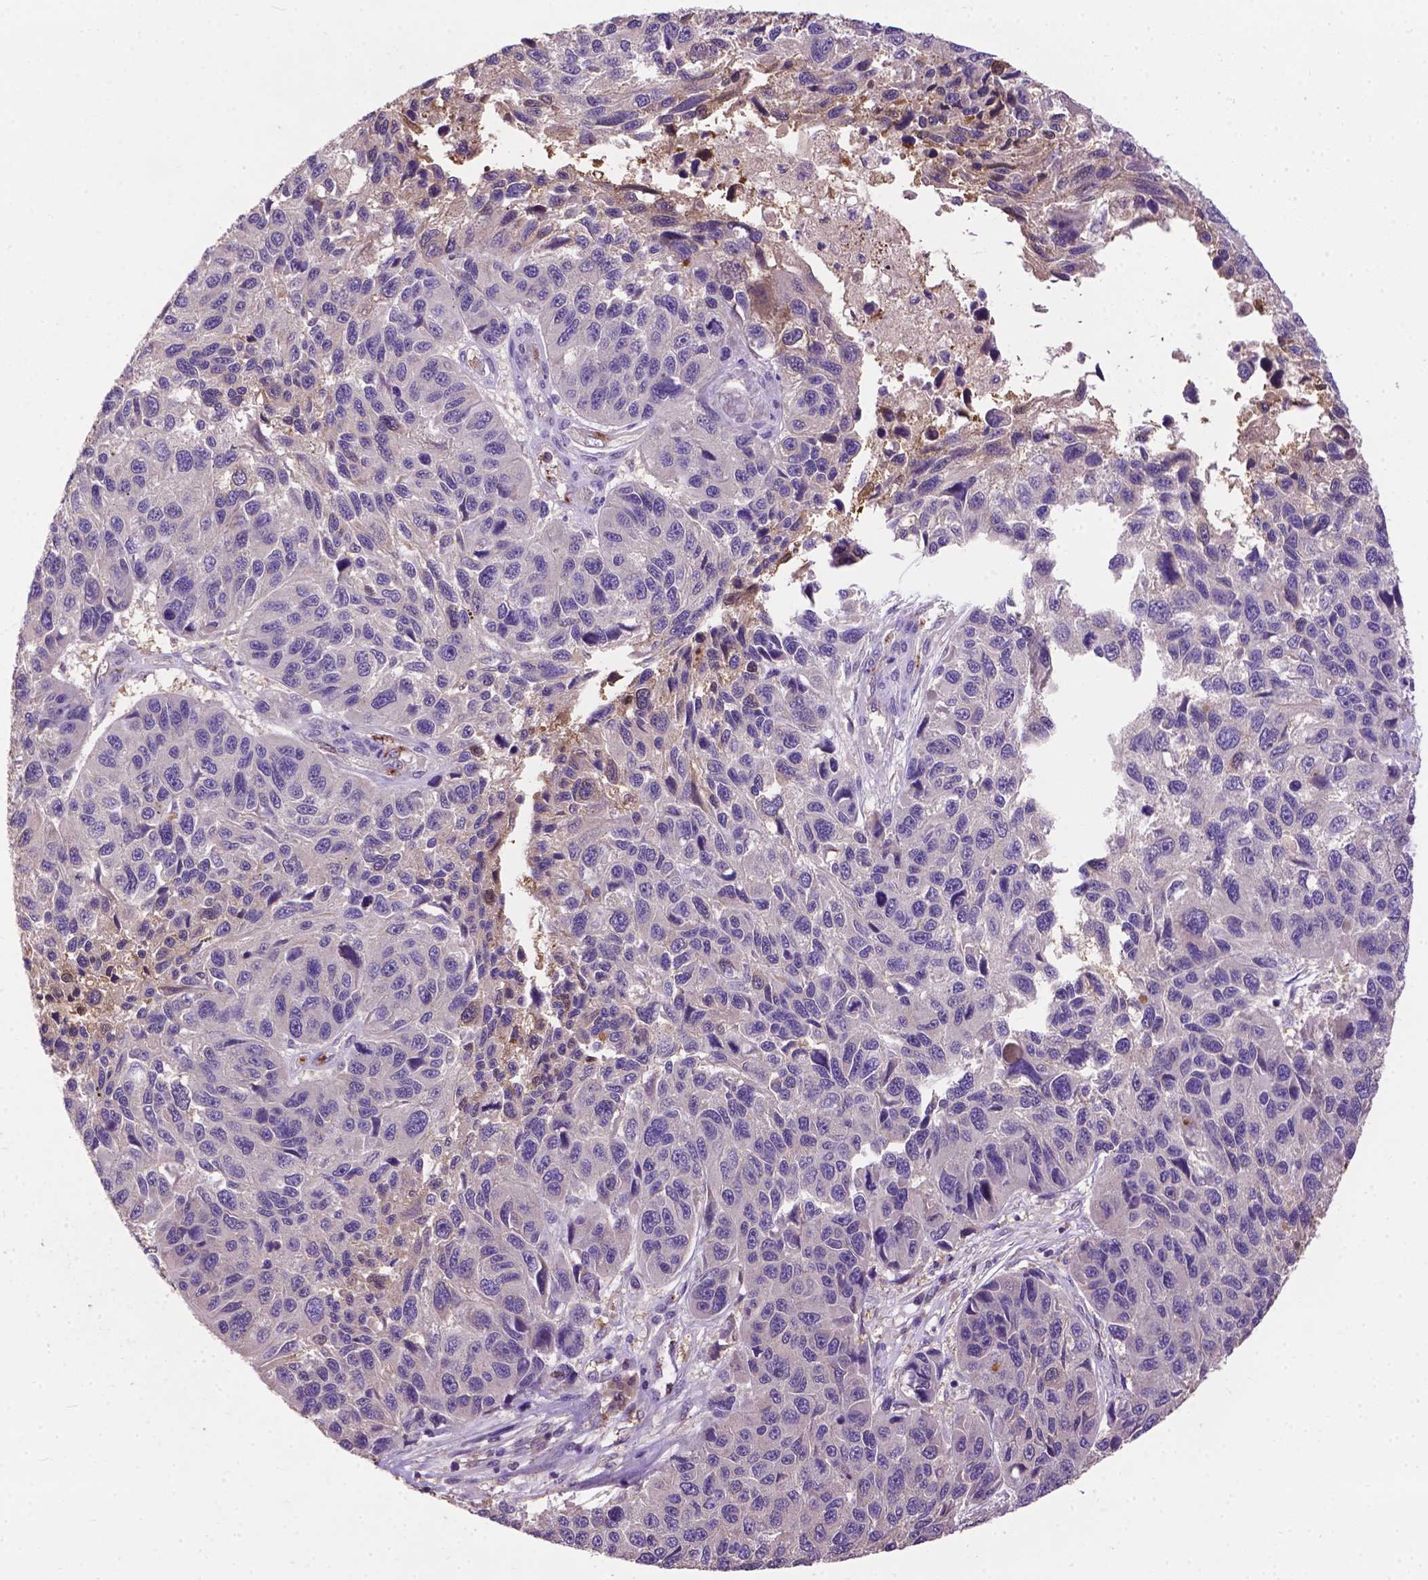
{"staining": {"intensity": "negative", "quantity": "none", "location": "none"}, "tissue": "melanoma", "cell_type": "Tumor cells", "image_type": "cancer", "snomed": [{"axis": "morphology", "description": "Malignant melanoma, NOS"}, {"axis": "topography", "description": "Skin"}], "caption": "High magnification brightfield microscopy of melanoma stained with DAB (brown) and counterstained with hematoxylin (blue): tumor cells show no significant staining.", "gene": "ZNF337", "patient": {"sex": "male", "age": 53}}